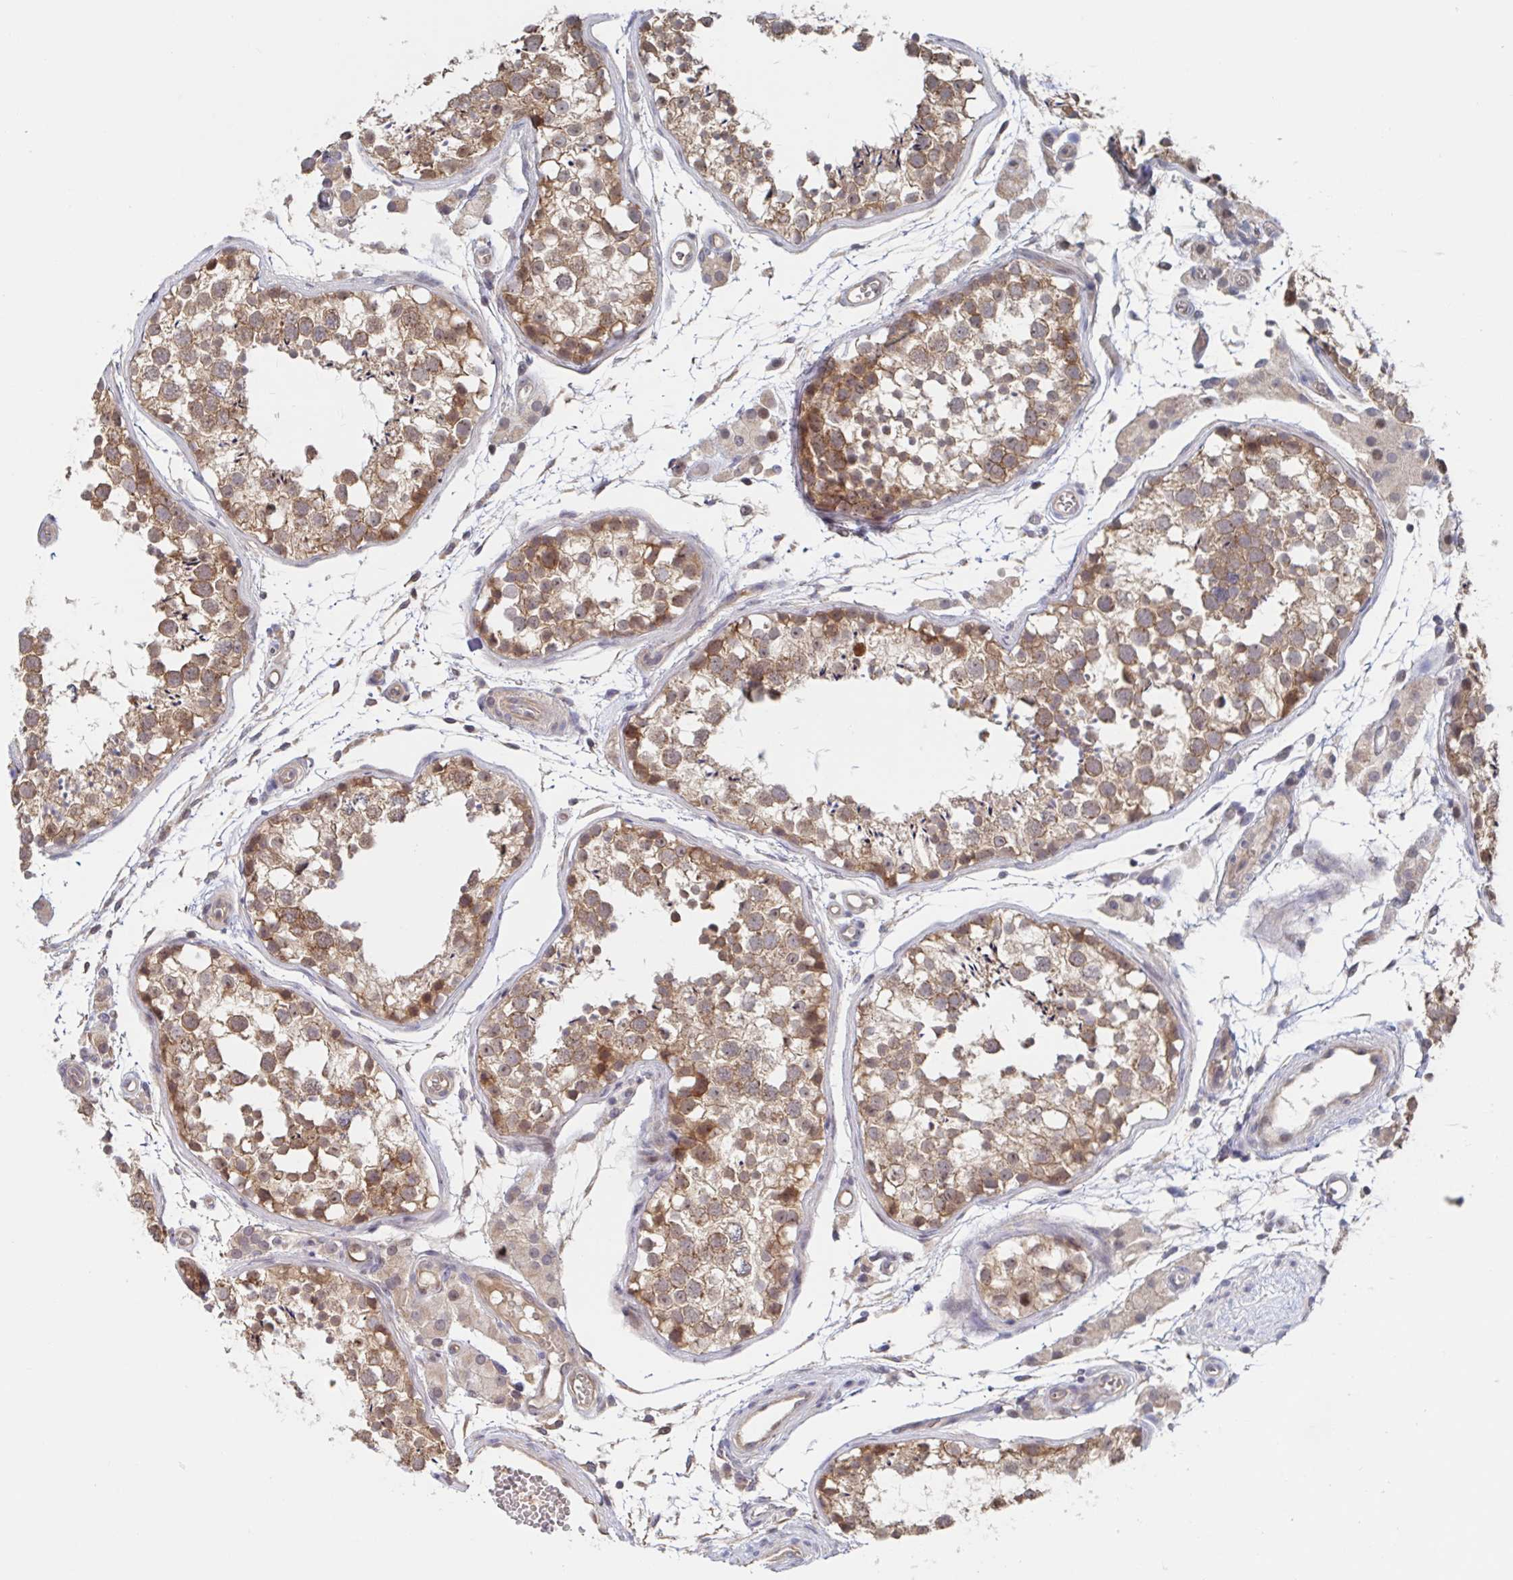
{"staining": {"intensity": "moderate", "quantity": ">75%", "location": "cytoplasmic/membranous"}, "tissue": "testis", "cell_type": "Cells in seminiferous ducts", "image_type": "normal", "snomed": [{"axis": "morphology", "description": "Normal tissue, NOS"}, {"axis": "morphology", "description": "Seminoma, NOS"}, {"axis": "topography", "description": "Testis"}], "caption": "Cells in seminiferous ducts show medium levels of moderate cytoplasmic/membranous expression in about >75% of cells in unremarkable testis.", "gene": "DHRS12", "patient": {"sex": "male", "age": 29}}